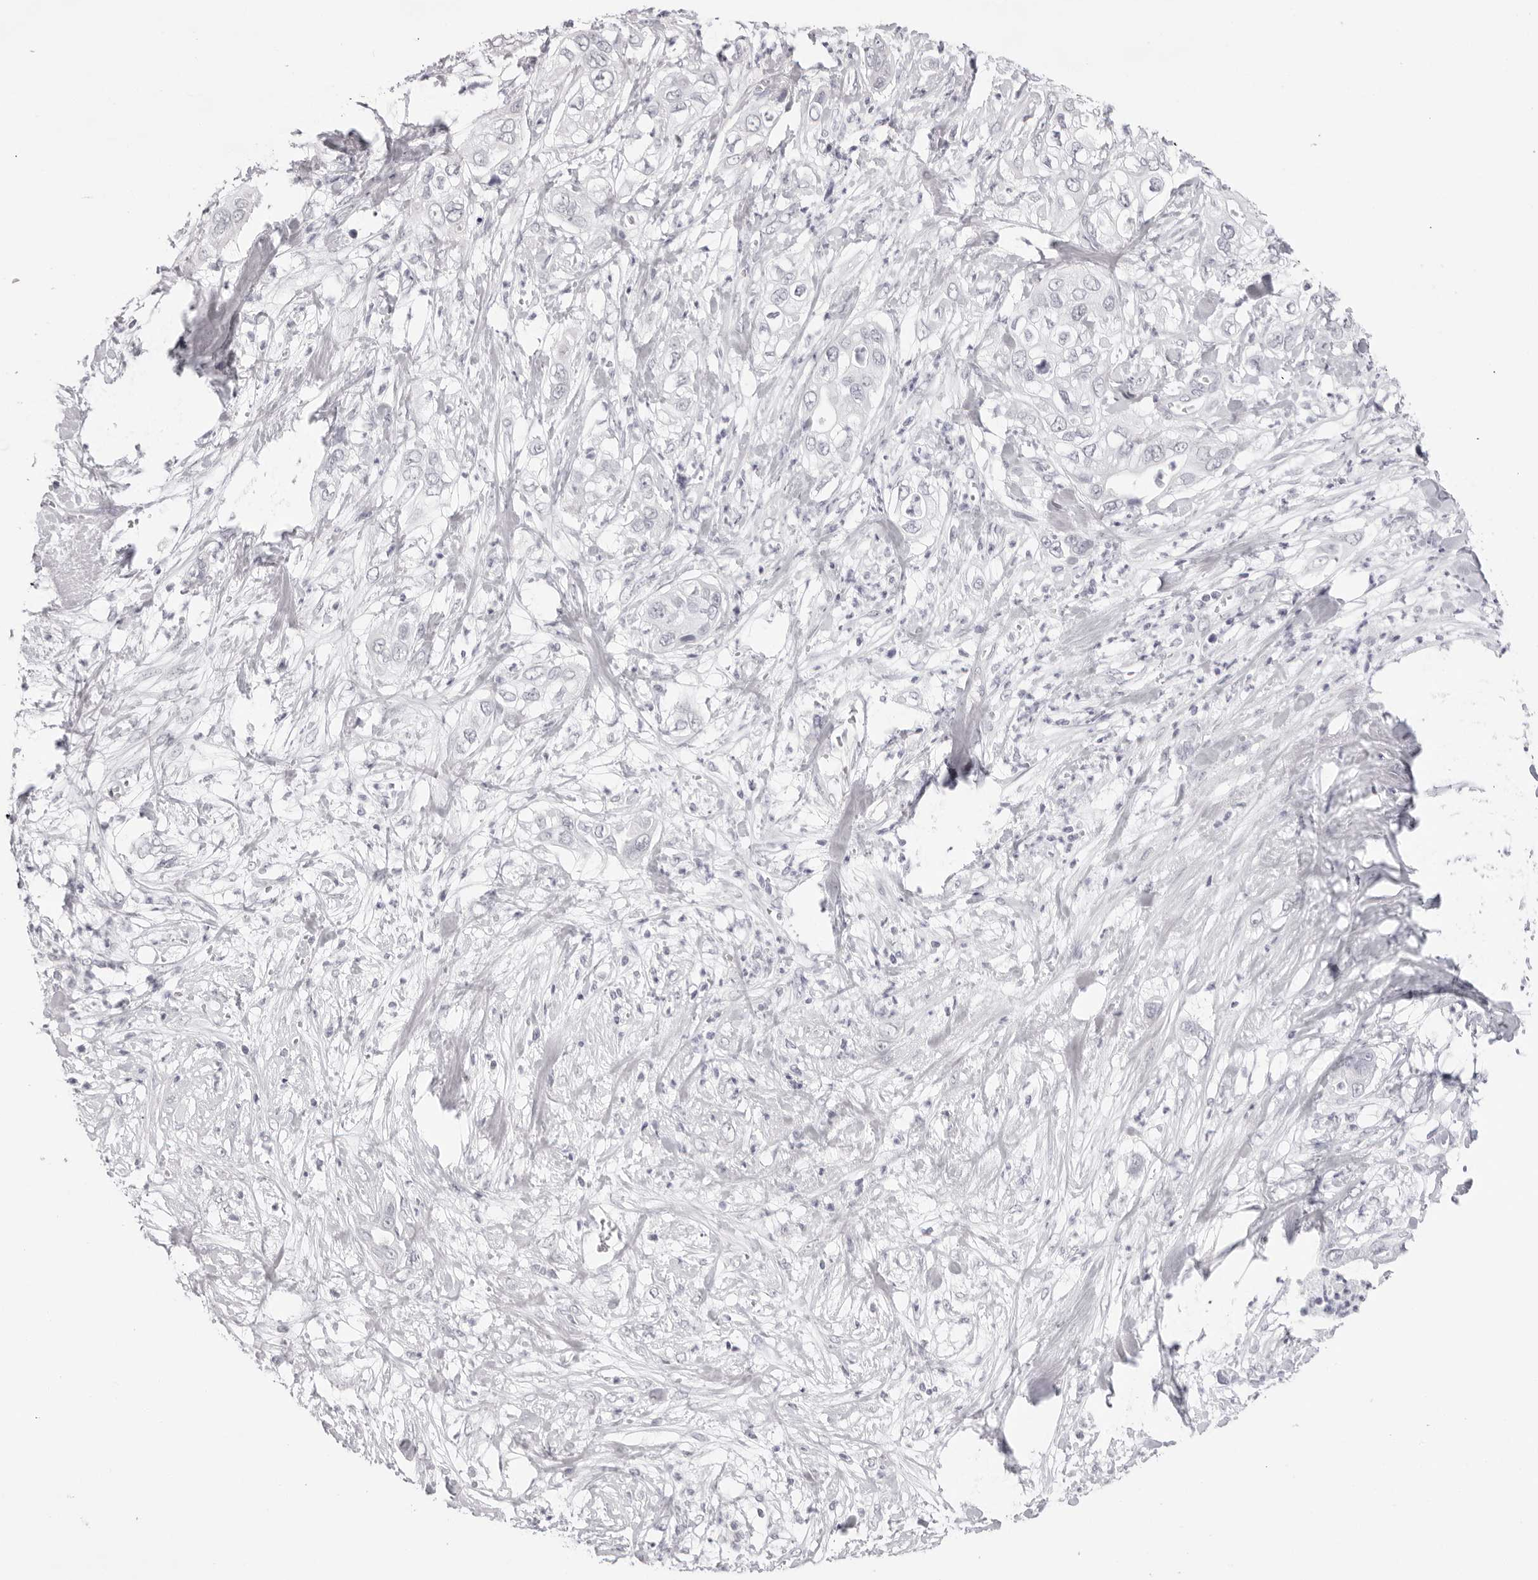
{"staining": {"intensity": "negative", "quantity": "none", "location": "none"}, "tissue": "pancreatic cancer", "cell_type": "Tumor cells", "image_type": "cancer", "snomed": [{"axis": "morphology", "description": "Adenocarcinoma, NOS"}, {"axis": "topography", "description": "Pancreas"}], "caption": "Pancreatic cancer stained for a protein using immunohistochemistry (IHC) exhibits no positivity tumor cells.", "gene": "KLK12", "patient": {"sex": "female", "age": 78}}